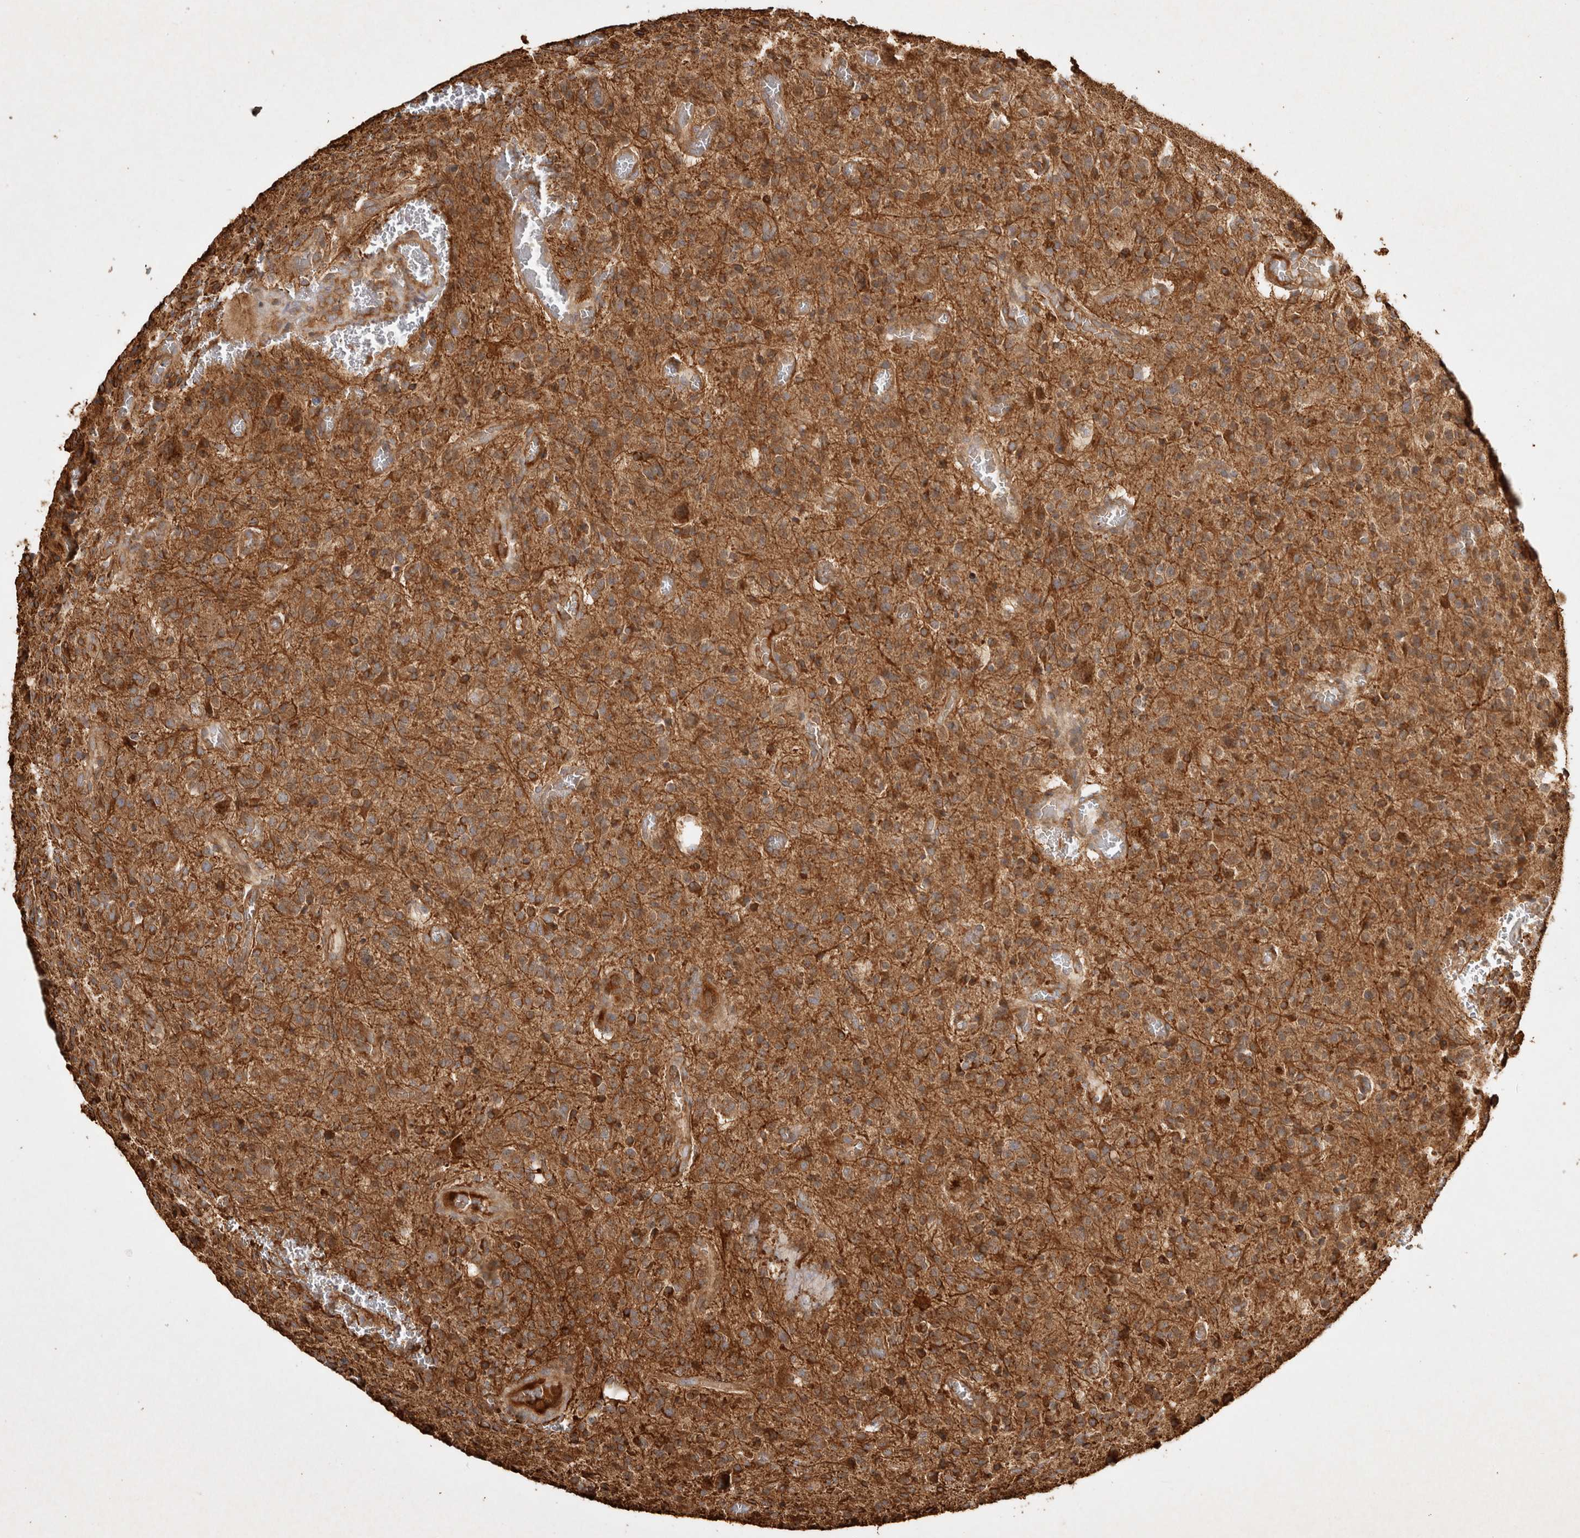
{"staining": {"intensity": "moderate", "quantity": ">75%", "location": "cytoplasmic/membranous"}, "tissue": "glioma", "cell_type": "Tumor cells", "image_type": "cancer", "snomed": [{"axis": "morphology", "description": "Glioma, malignant, High grade"}, {"axis": "topography", "description": "Brain"}], "caption": "Moderate cytoplasmic/membranous protein expression is seen in about >75% of tumor cells in malignant glioma (high-grade).", "gene": "CAMSAP2", "patient": {"sex": "male", "age": 34}}